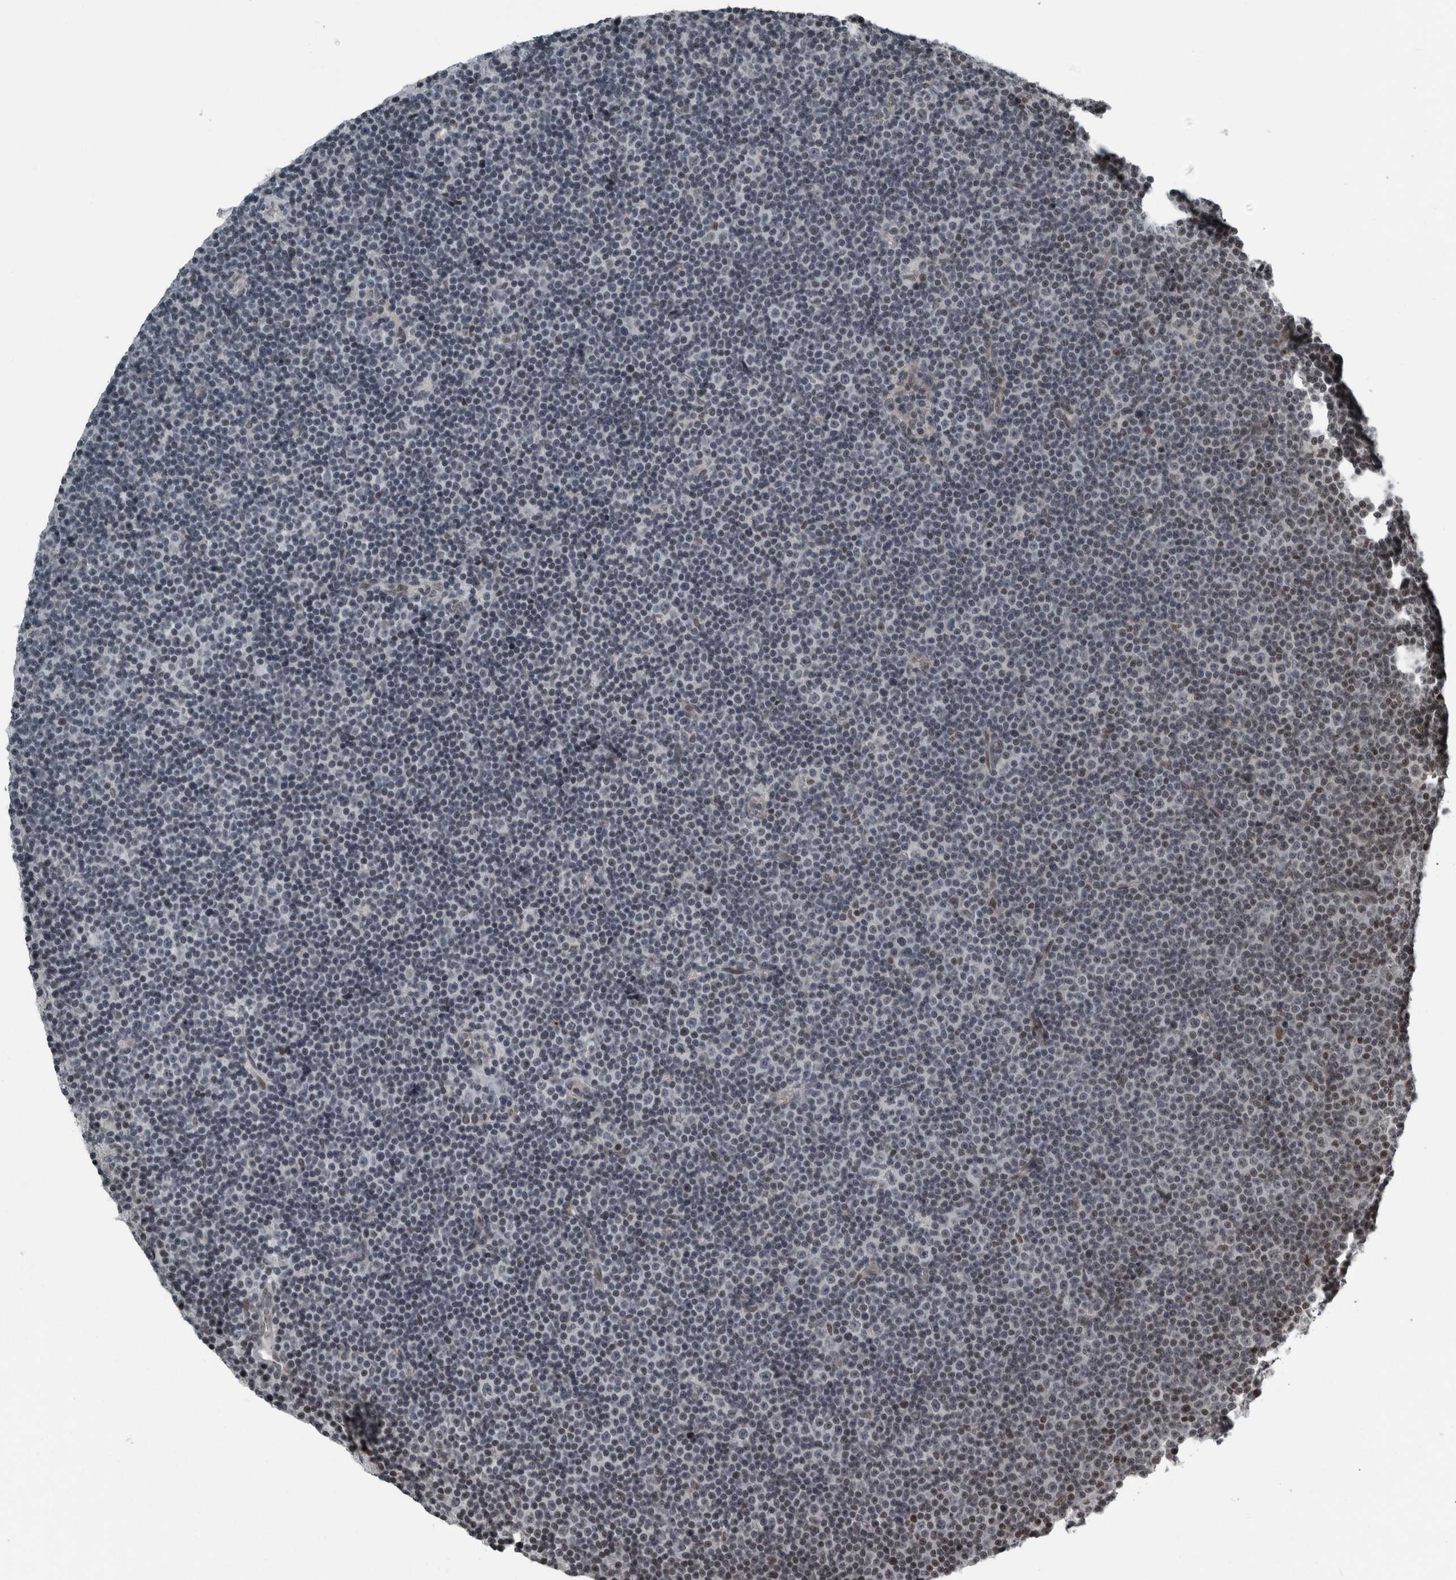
{"staining": {"intensity": "negative", "quantity": "none", "location": "none"}, "tissue": "lymphoma", "cell_type": "Tumor cells", "image_type": "cancer", "snomed": [{"axis": "morphology", "description": "Malignant lymphoma, non-Hodgkin's type, Low grade"}, {"axis": "topography", "description": "Lymph node"}], "caption": "Tumor cells show no significant protein staining in malignant lymphoma, non-Hodgkin's type (low-grade).", "gene": "UNC50", "patient": {"sex": "female", "age": 67}}